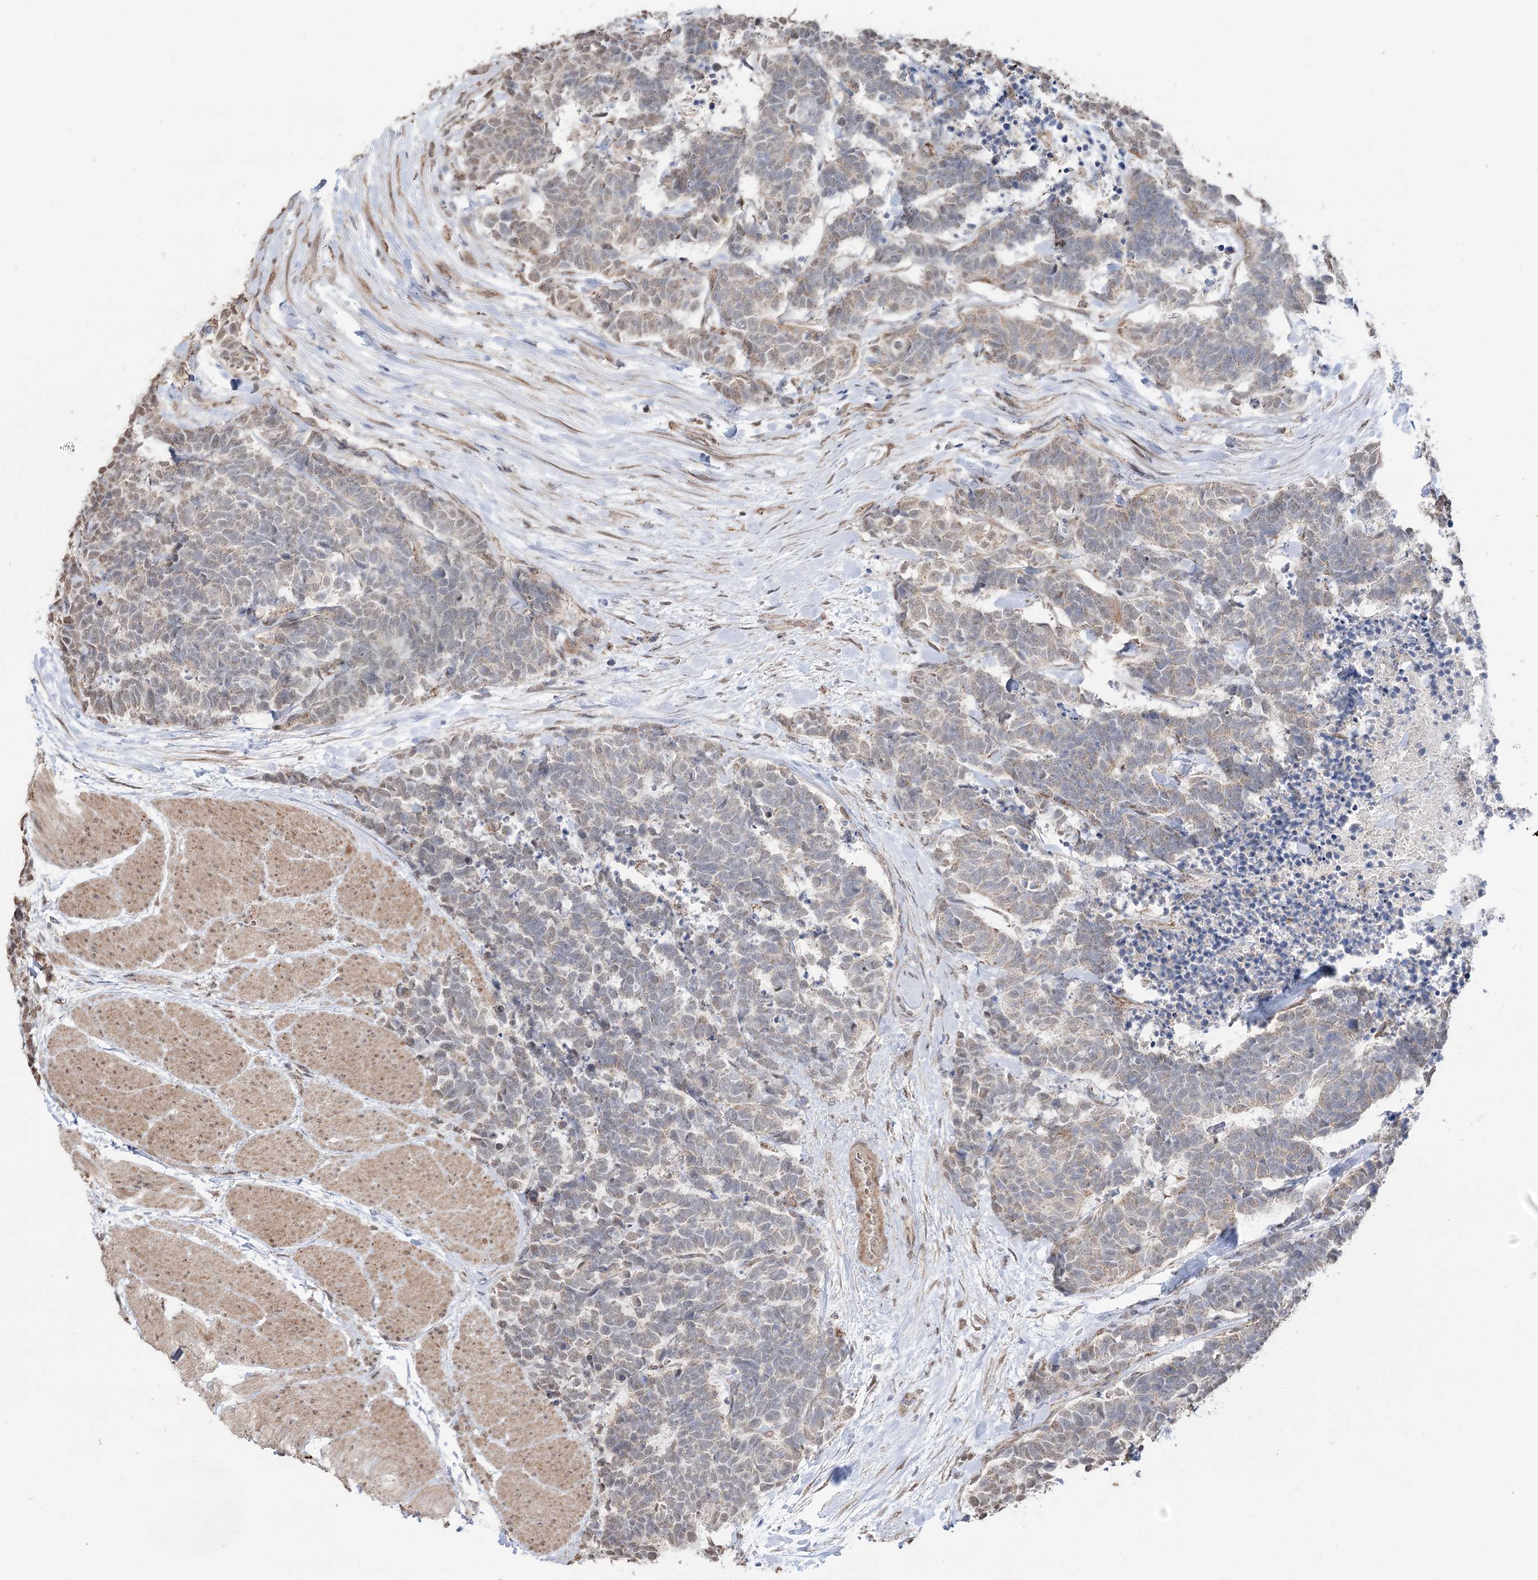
{"staining": {"intensity": "weak", "quantity": ">75%", "location": "cytoplasmic/membranous"}, "tissue": "carcinoid", "cell_type": "Tumor cells", "image_type": "cancer", "snomed": [{"axis": "morphology", "description": "Carcinoma, NOS"}, {"axis": "morphology", "description": "Carcinoid, malignant, NOS"}, {"axis": "topography", "description": "Urinary bladder"}], "caption": "Protein staining by immunohistochemistry reveals weak cytoplasmic/membranous expression in about >75% of tumor cells in carcinoma. The staining was performed using DAB, with brown indicating positive protein expression. Nuclei are stained blue with hematoxylin.", "gene": "ZSCAN23", "patient": {"sex": "male", "age": 57}}